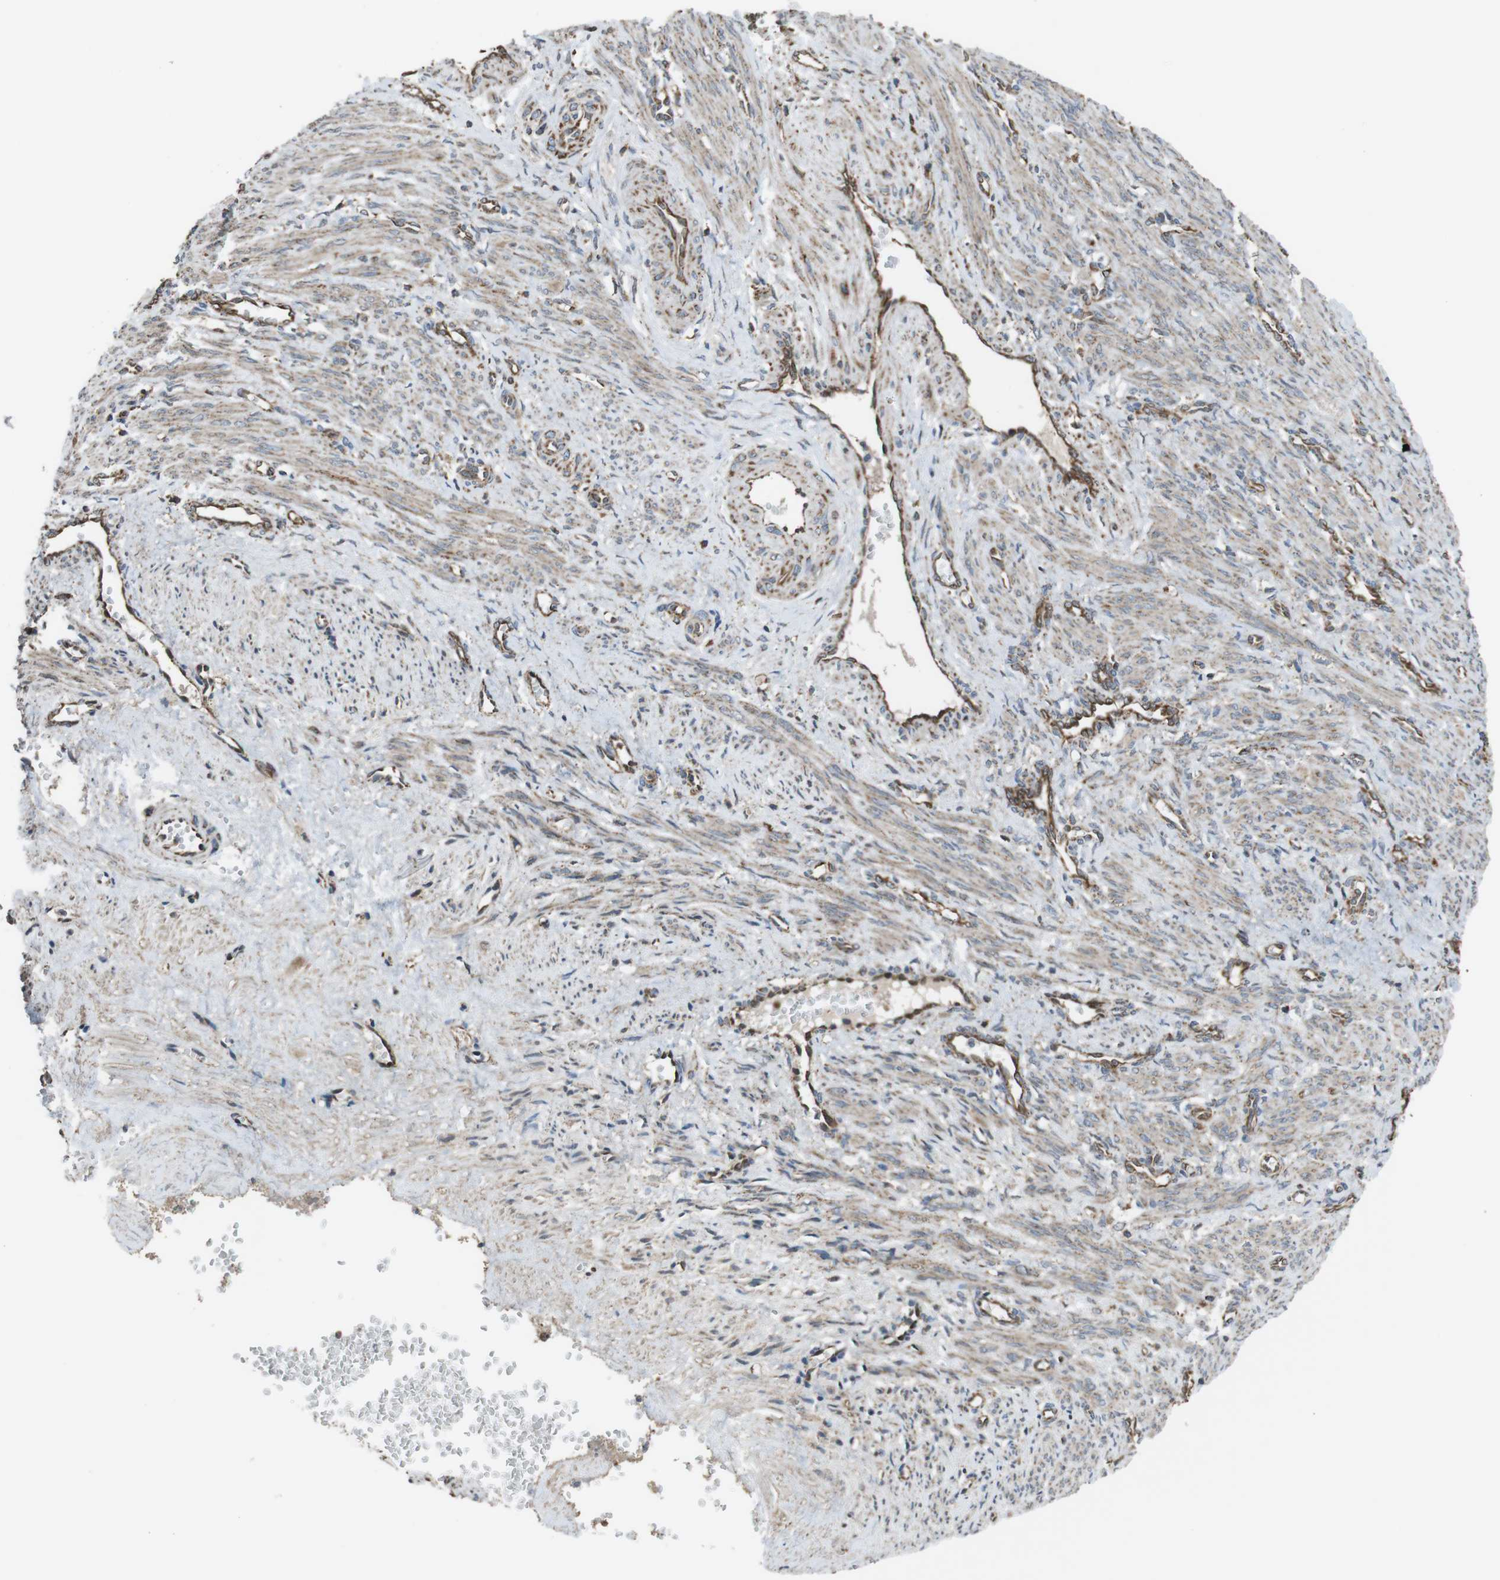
{"staining": {"intensity": "weak", "quantity": ">75%", "location": "cytoplasmic/membranous"}, "tissue": "smooth muscle", "cell_type": "Smooth muscle cells", "image_type": "normal", "snomed": [{"axis": "morphology", "description": "Normal tissue, NOS"}, {"axis": "topography", "description": "Endometrium"}], "caption": "Immunohistochemical staining of benign smooth muscle demonstrates >75% levels of weak cytoplasmic/membranous protein expression in about >75% of smooth muscle cells. (DAB IHC with brightfield microscopy, high magnification).", "gene": "GIMAP8", "patient": {"sex": "female", "age": 33}}